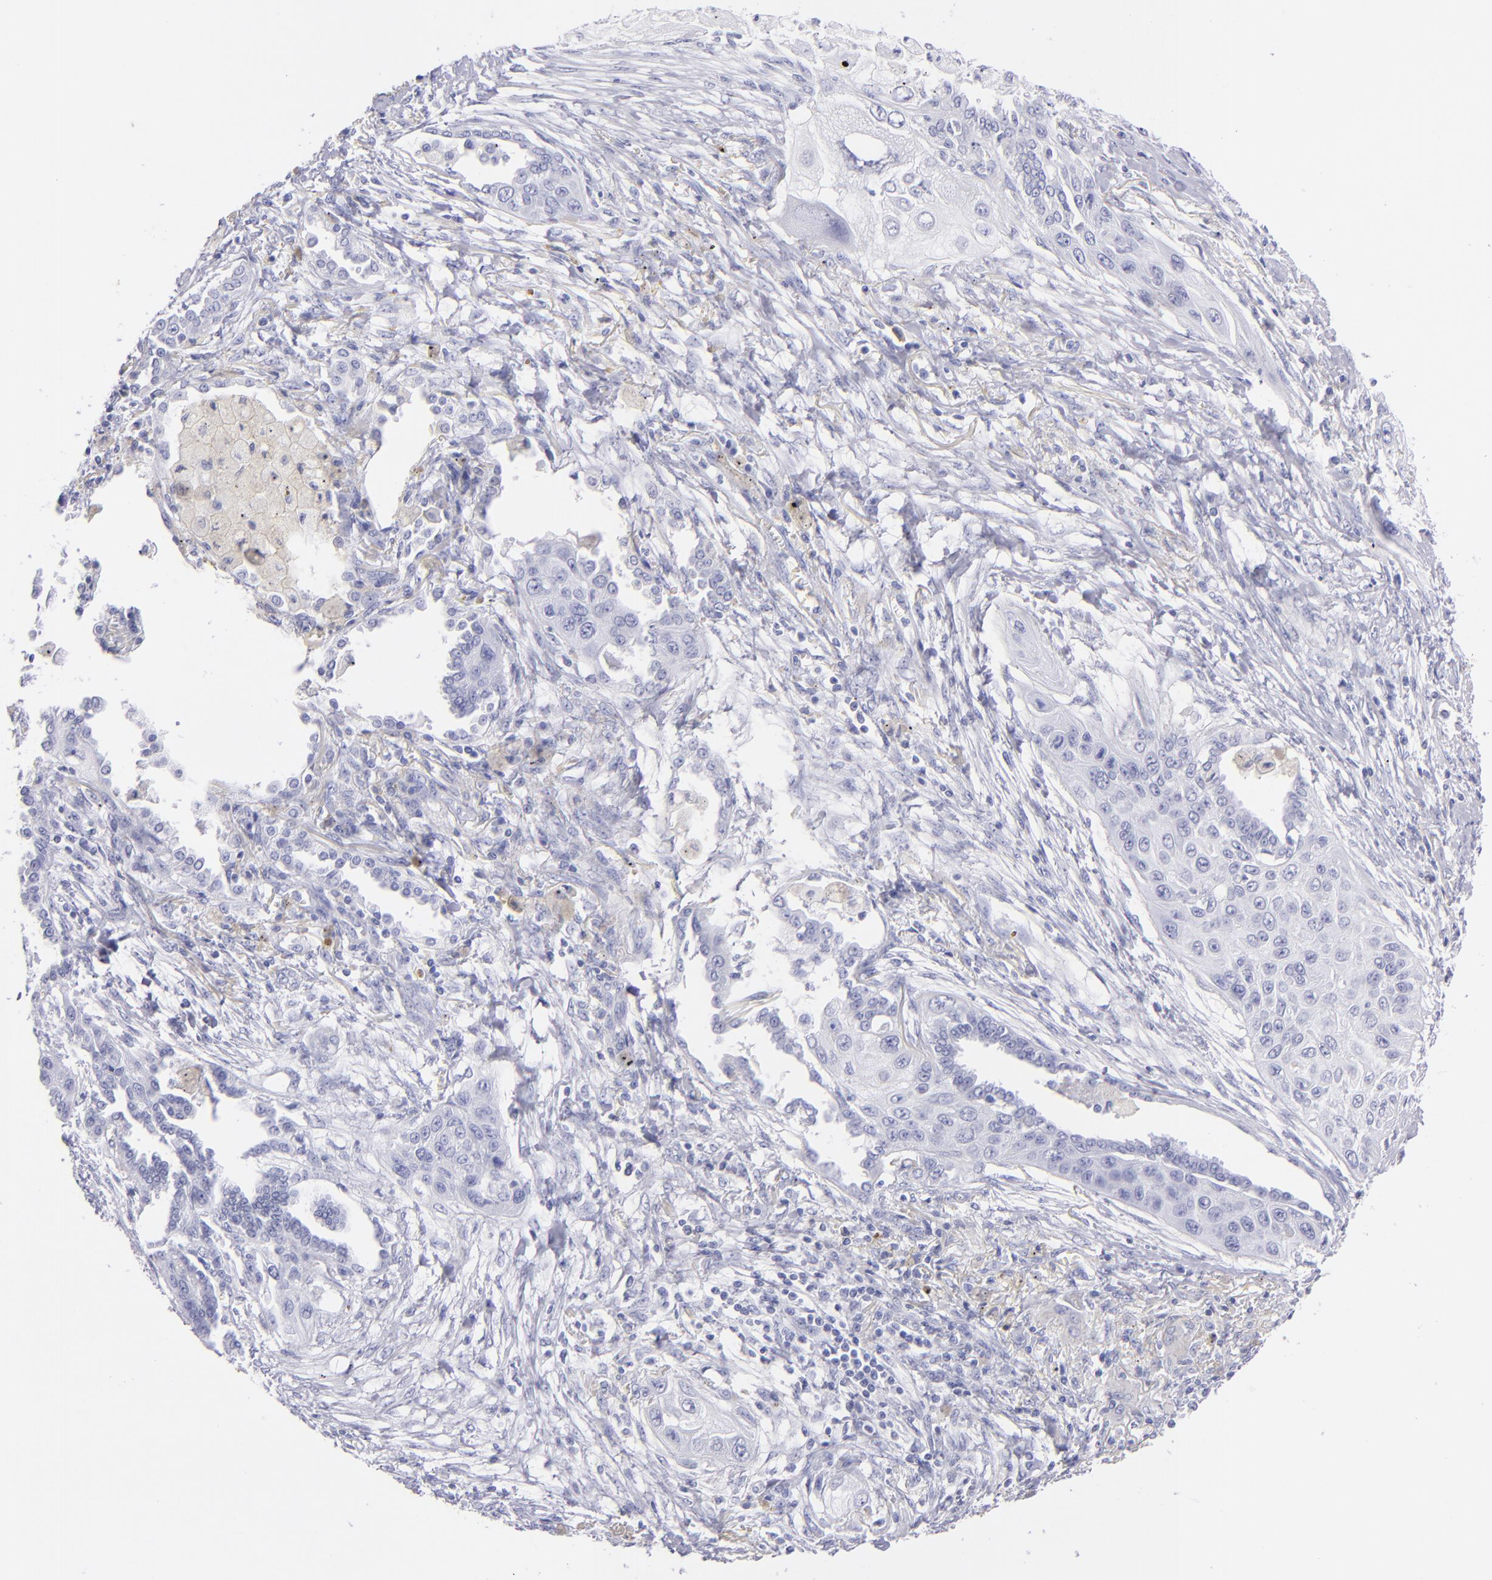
{"staining": {"intensity": "negative", "quantity": "none", "location": "none"}, "tissue": "lung cancer", "cell_type": "Tumor cells", "image_type": "cancer", "snomed": [{"axis": "morphology", "description": "Squamous cell carcinoma, NOS"}, {"axis": "topography", "description": "Lung"}], "caption": "There is no significant expression in tumor cells of lung squamous cell carcinoma.", "gene": "PRPH", "patient": {"sex": "male", "age": 71}}